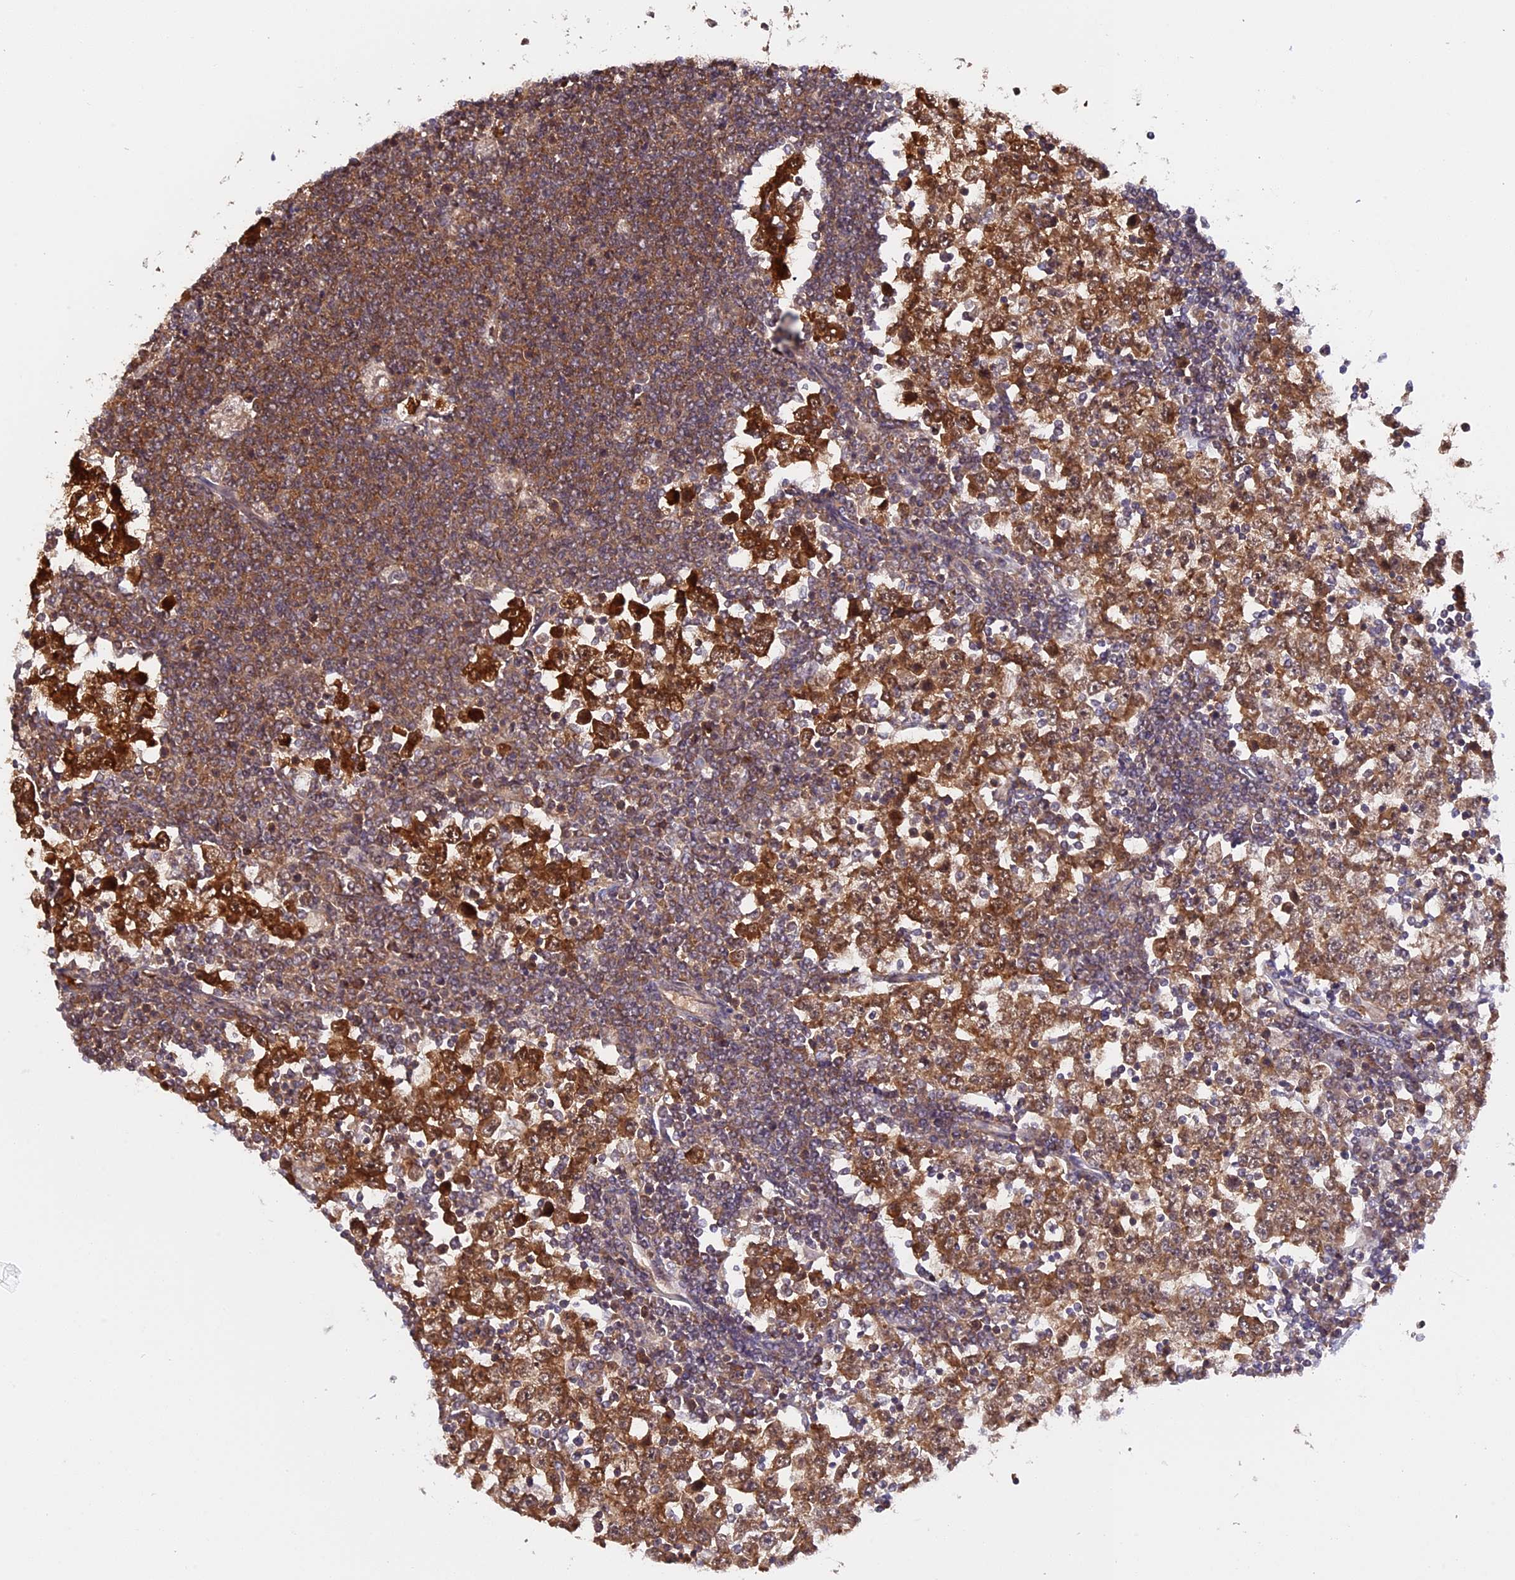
{"staining": {"intensity": "moderate", "quantity": ">75%", "location": "cytoplasmic/membranous"}, "tissue": "testis cancer", "cell_type": "Tumor cells", "image_type": "cancer", "snomed": [{"axis": "morphology", "description": "Seminoma, NOS"}, {"axis": "topography", "description": "Testis"}], "caption": "IHC histopathology image of neoplastic tissue: human seminoma (testis) stained using immunohistochemistry displays medium levels of moderate protein expression localized specifically in the cytoplasmic/membranous of tumor cells, appearing as a cytoplasmic/membranous brown color.", "gene": "ZNF428", "patient": {"sex": "male", "age": 65}}